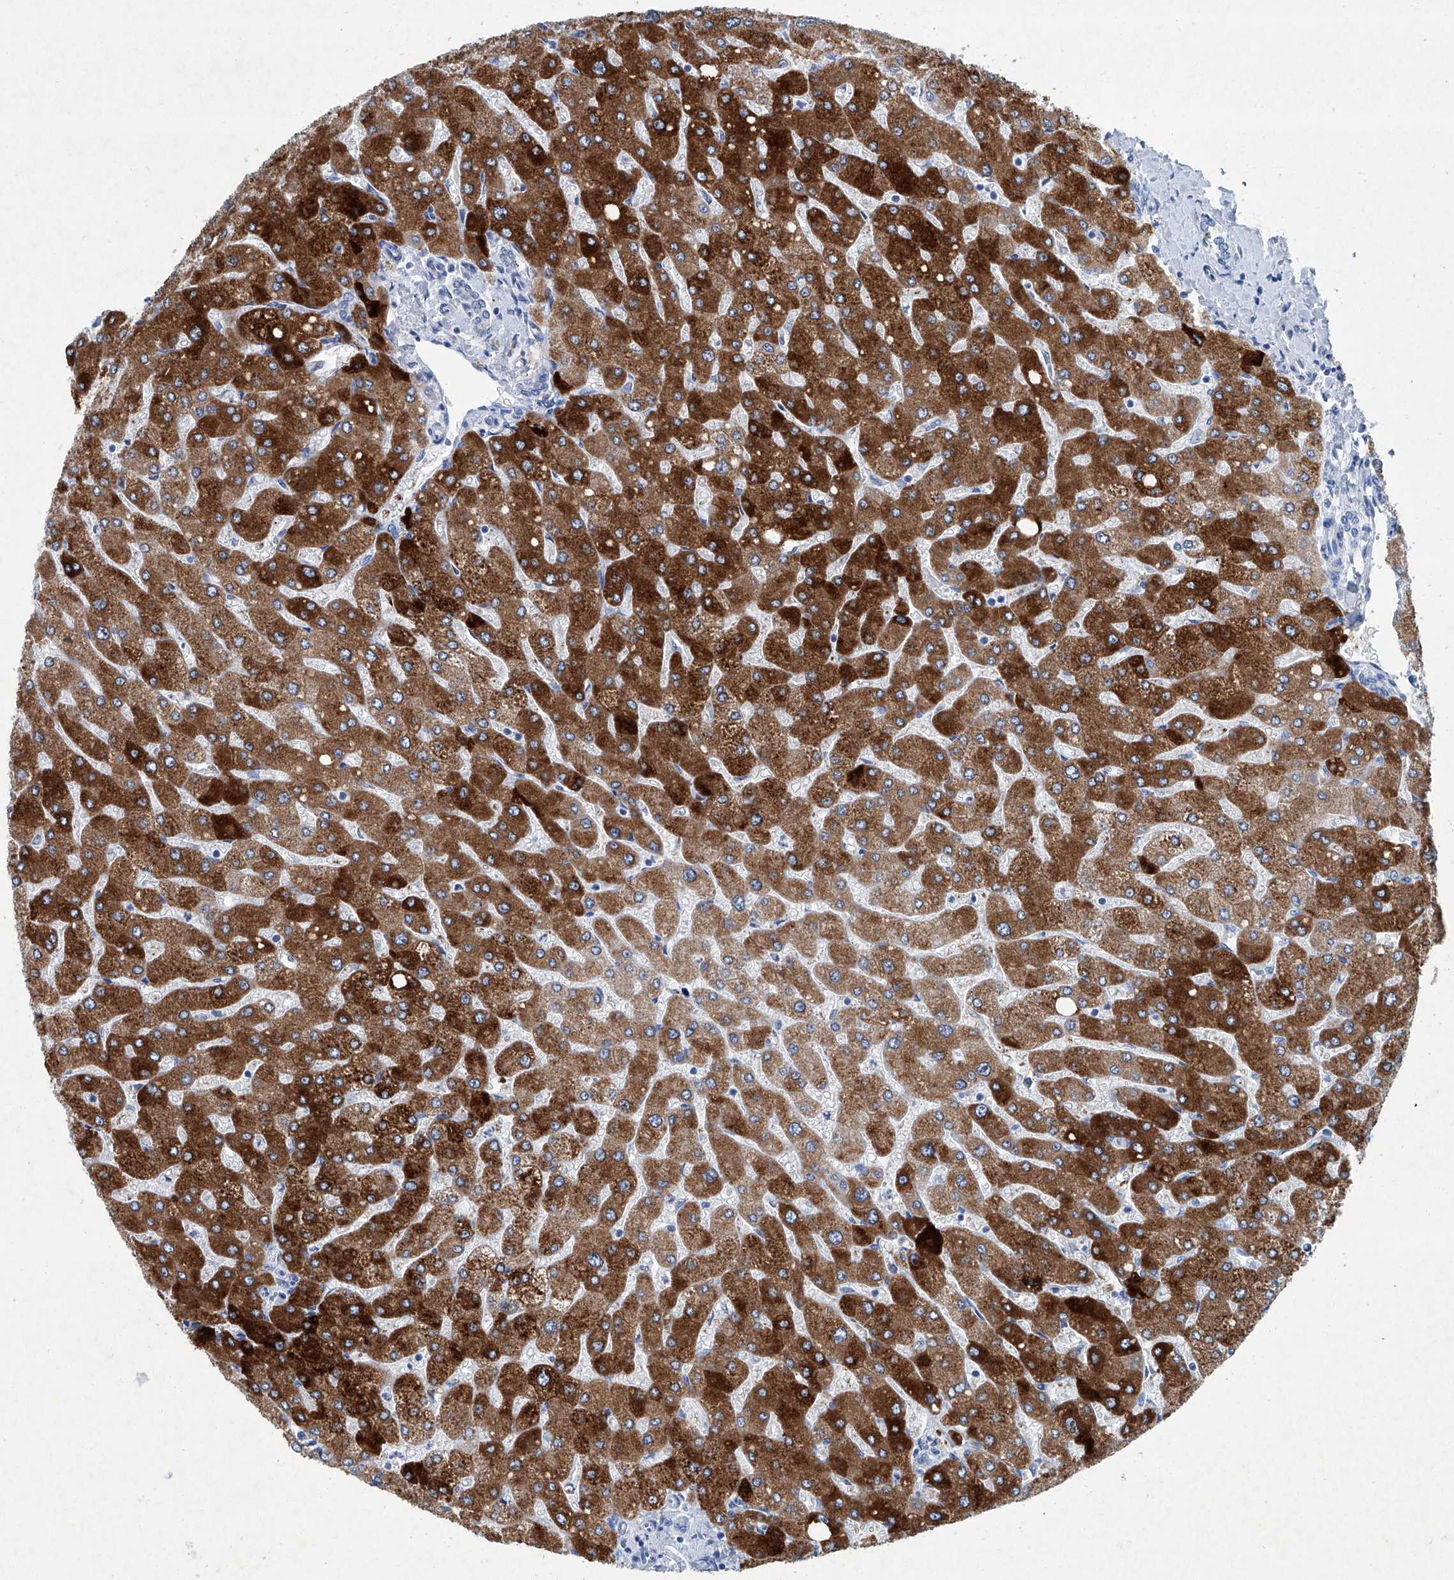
{"staining": {"intensity": "negative", "quantity": "none", "location": "none"}, "tissue": "liver", "cell_type": "Cholangiocytes", "image_type": "normal", "snomed": [{"axis": "morphology", "description": "Normal tissue, NOS"}, {"axis": "topography", "description": "Liver"}], "caption": "An image of liver stained for a protein demonstrates no brown staining in cholangiocytes. The staining was performed using DAB to visualize the protein expression in brown, while the nuclei were stained in blue with hematoxylin (Magnification: 20x).", "gene": "CYP2A7", "patient": {"sex": "male", "age": 55}}